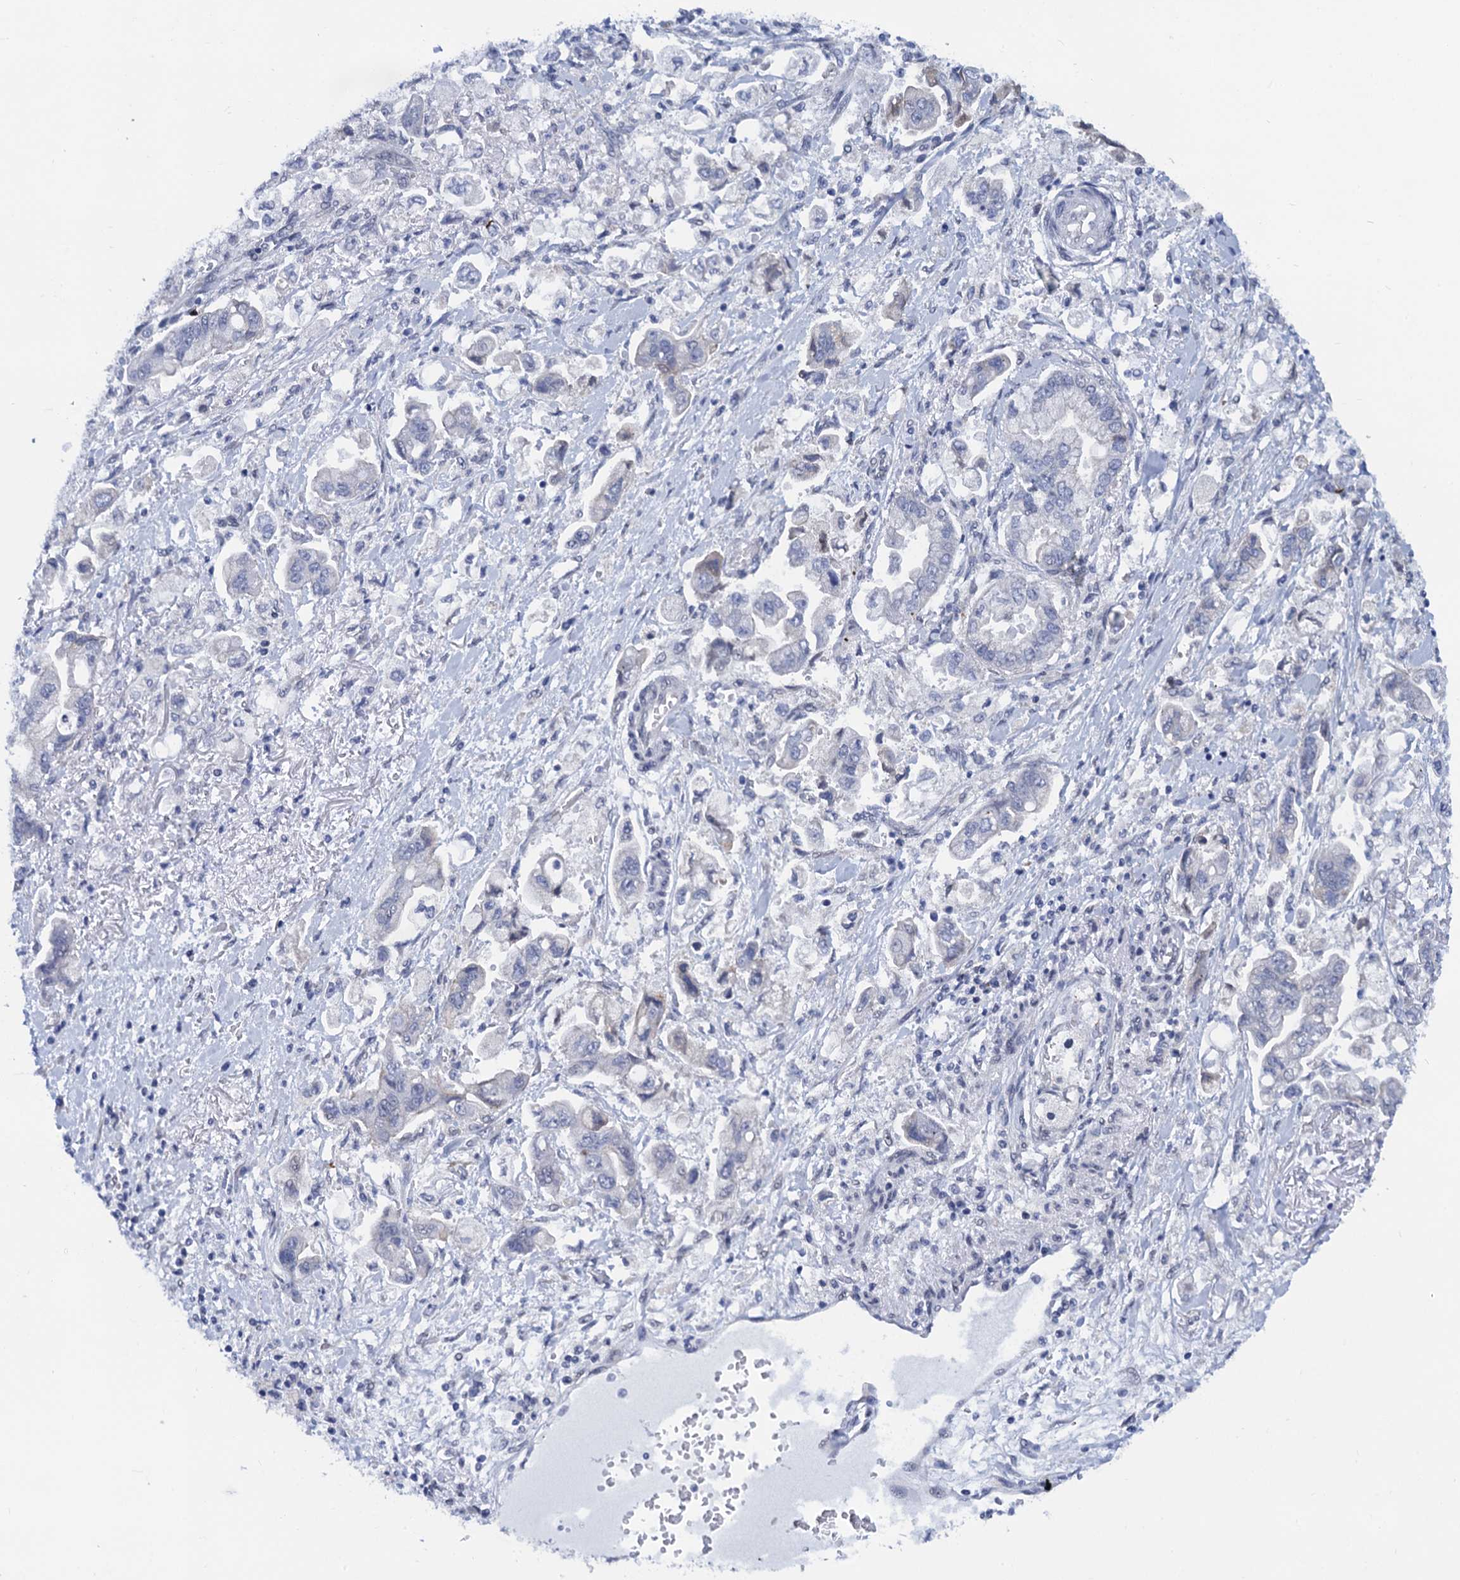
{"staining": {"intensity": "negative", "quantity": "none", "location": "none"}, "tissue": "stomach cancer", "cell_type": "Tumor cells", "image_type": "cancer", "snomed": [{"axis": "morphology", "description": "Adenocarcinoma, NOS"}, {"axis": "topography", "description": "Stomach"}], "caption": "Human stomach cancer (adenocarcinoma) stained for a protein using IHC demonstrates no expression in tumor cells.", "gene": "C16orf87", "patient": {"sex": "male", "age": 62}}